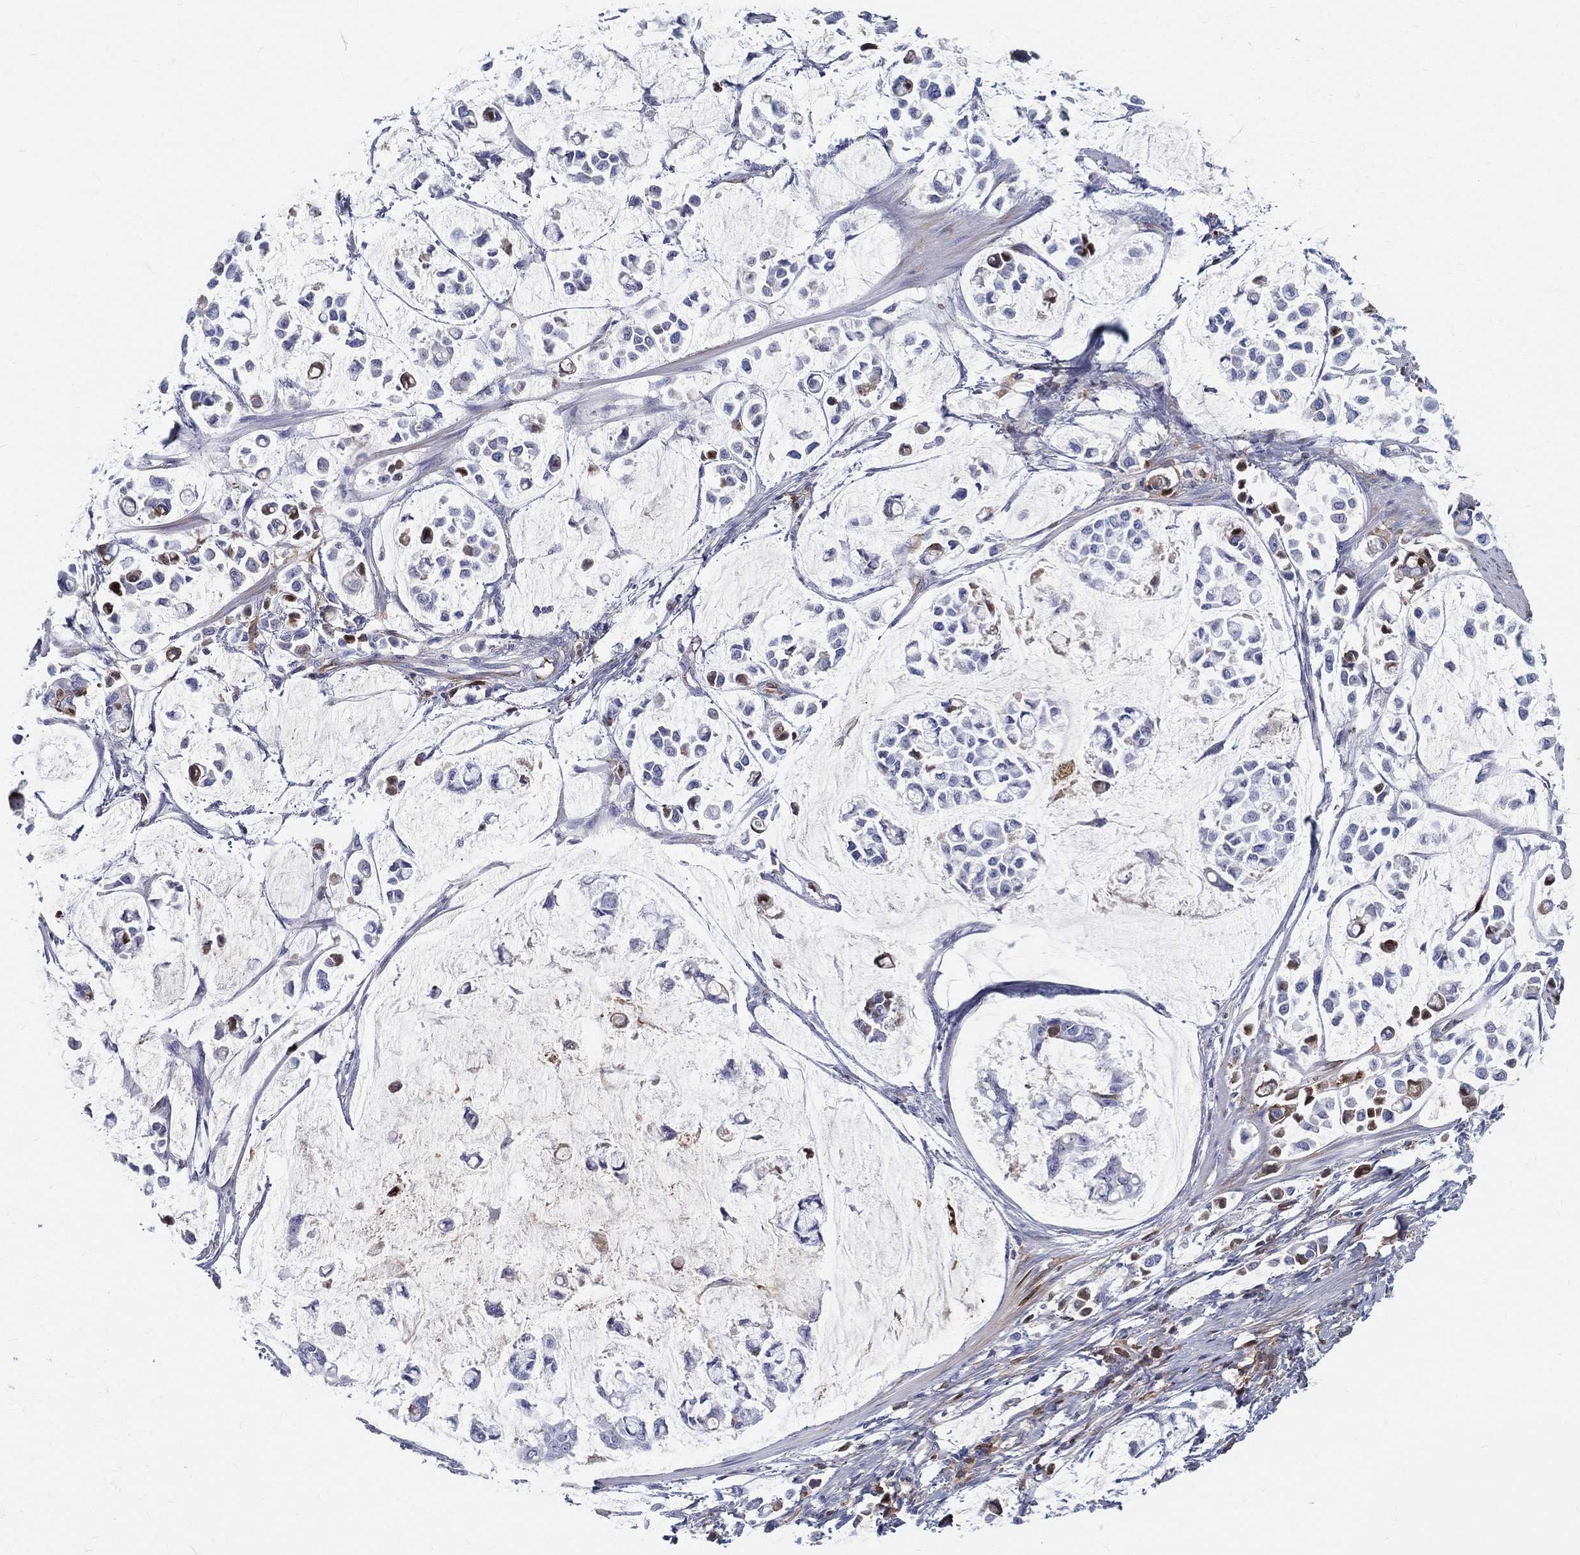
{"staining": {"intensity": "moderate", "quantity": "<25%", "location": "cytoplasmic/membranous"}, "tissue": "stomach cancer", "cell_type": "Tumor cells", "image_type": "cancer", "snomed": [{"axis": "morphology", "description": "Adenocarcinoma, NOS"}, {"axis": "topography", "description": "Stomach"}], "caption": "Human stomach cancer (adenocarcinoma) stained with a brown dye shows moderate cytoplasmic/membranous positive positivity in about <25% of tumor cells.", "gene": "IFNB1", "patient": {"sex": "male", "age": 82}}